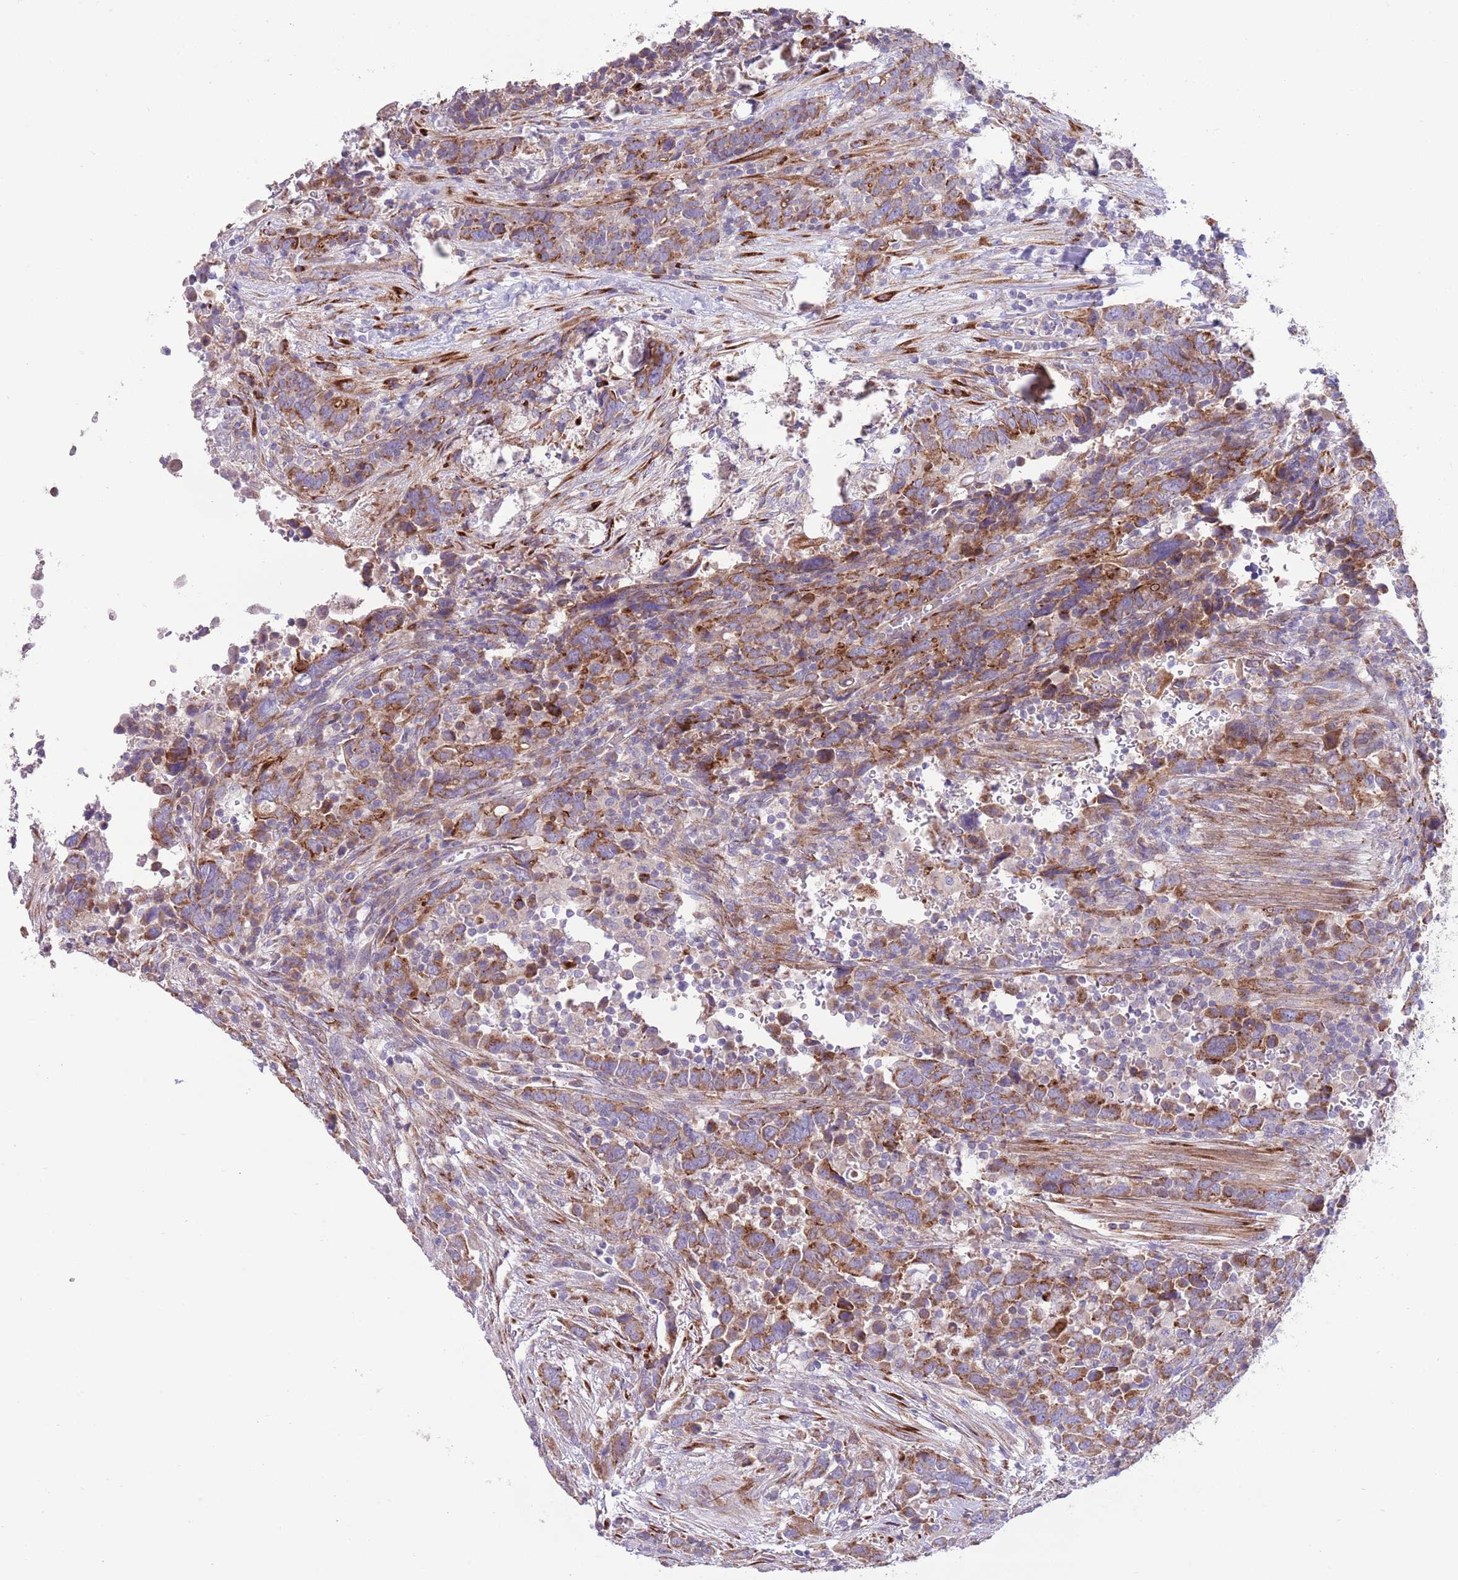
{"staining": {"intensity": "moderate", "quantity": ">75%", "location": "cytoplasmic/membranous"}, "tissue": "urothelial cancer", "cell_type": "Tumor cells", "image_type": "cancer", "snomed": [{"axis": "morphology", "description": "Urothelial carcinoma, High grade"}, {"axis": "topography", "description": "Urinary bladder"}], "caption": "Tumor cells show moderate cytoplasmic/membranous expression in approximately >75% of cells in urothelial cancer.", "gene": "TOMM5", "patient": {"sex": "male", "age": 61}}